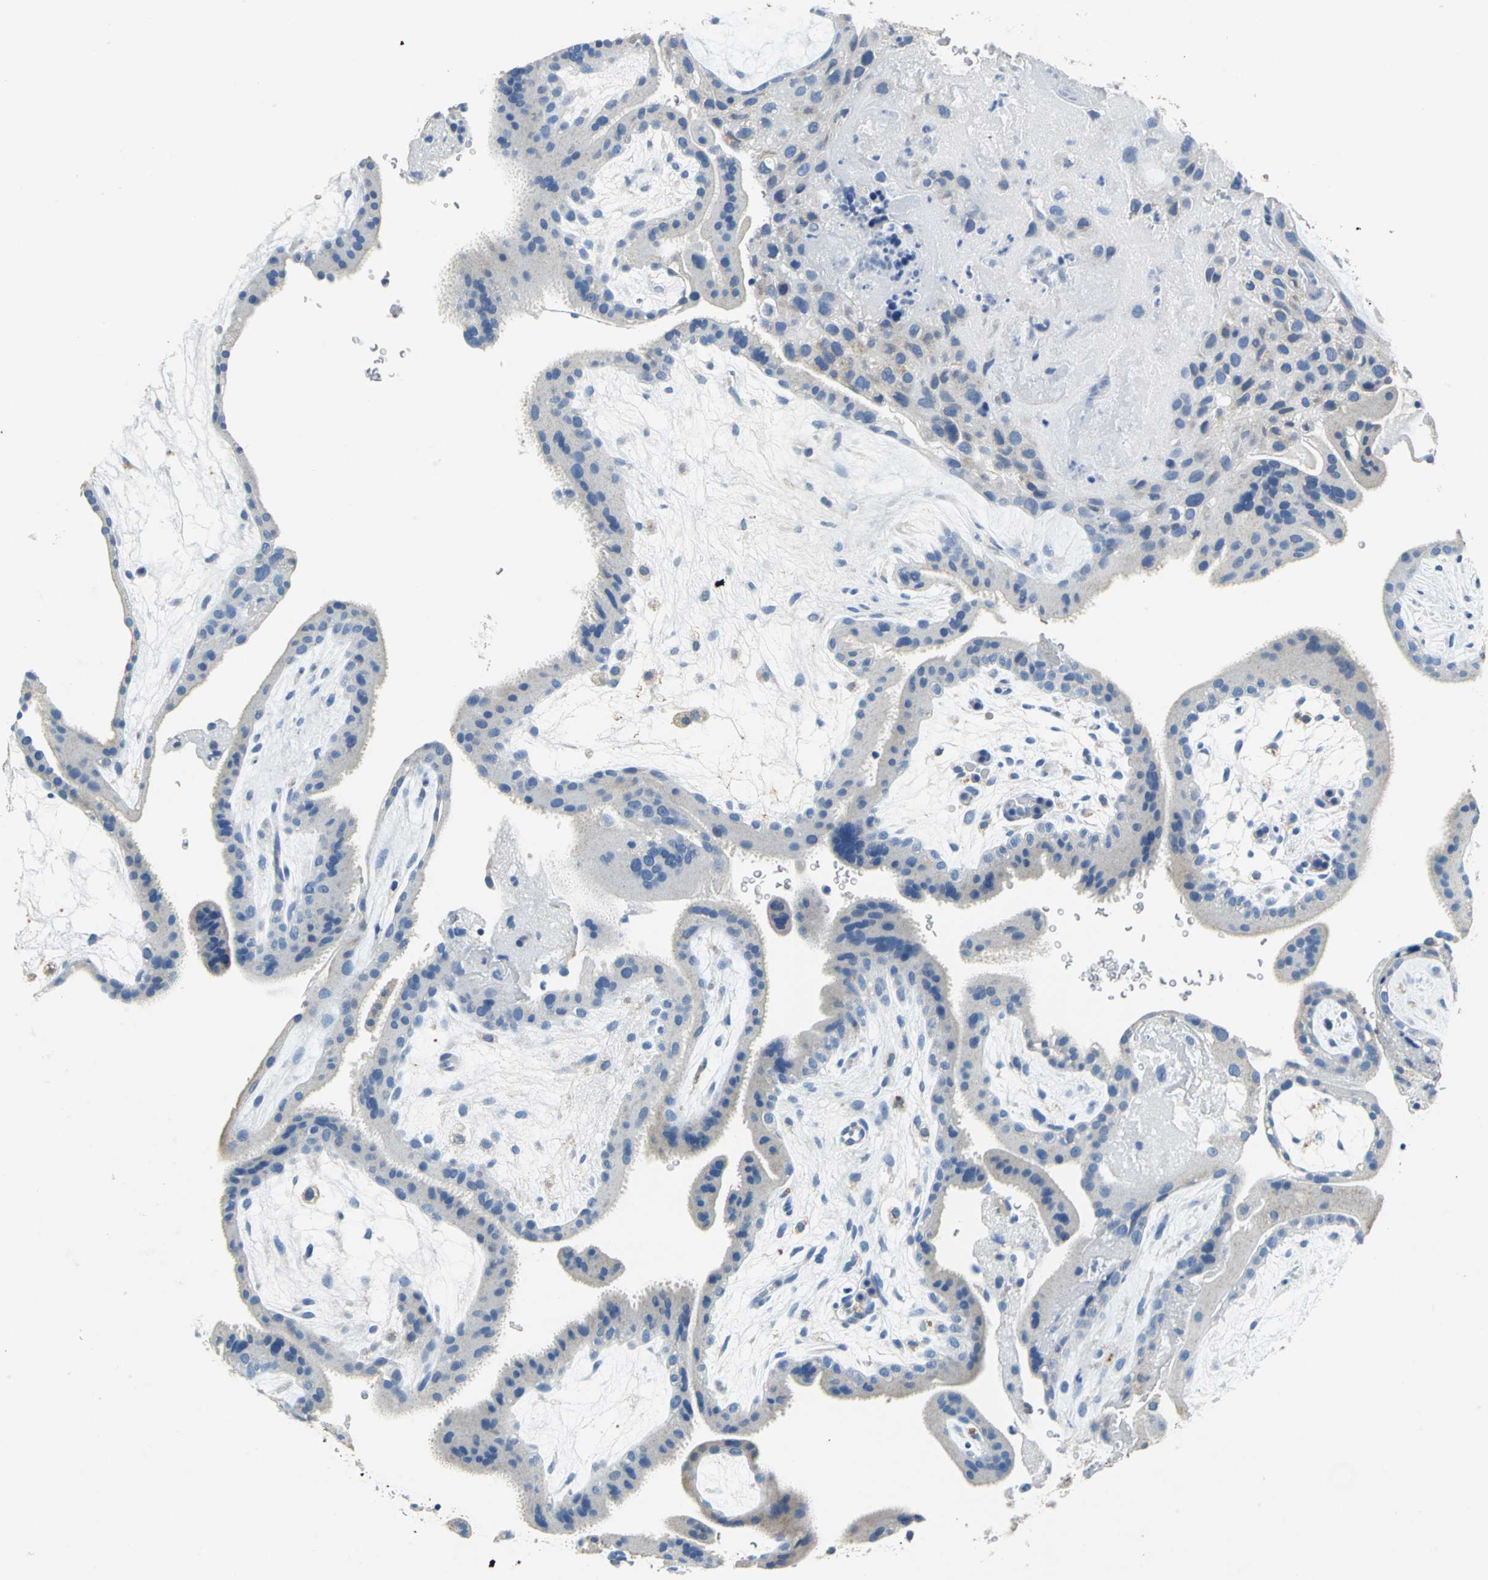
{"staining": {"intensity": "negative", "quantity": "none", "location": "none"}, "tissue": "placenta", "cell_type": "Decidual cells", "image_type": "normal", "snomed": [{"axis": "morphology", "description": "Normal tissue, NOS"}, {"axis": "topography", "description": "Placenta"}], "caption": "This is an immunohistochemistry image of unremarkable human placenta. There is no staining in decidual cells.", "gene": "TEX264", "patient": {"sex": "female", "age": 19}}